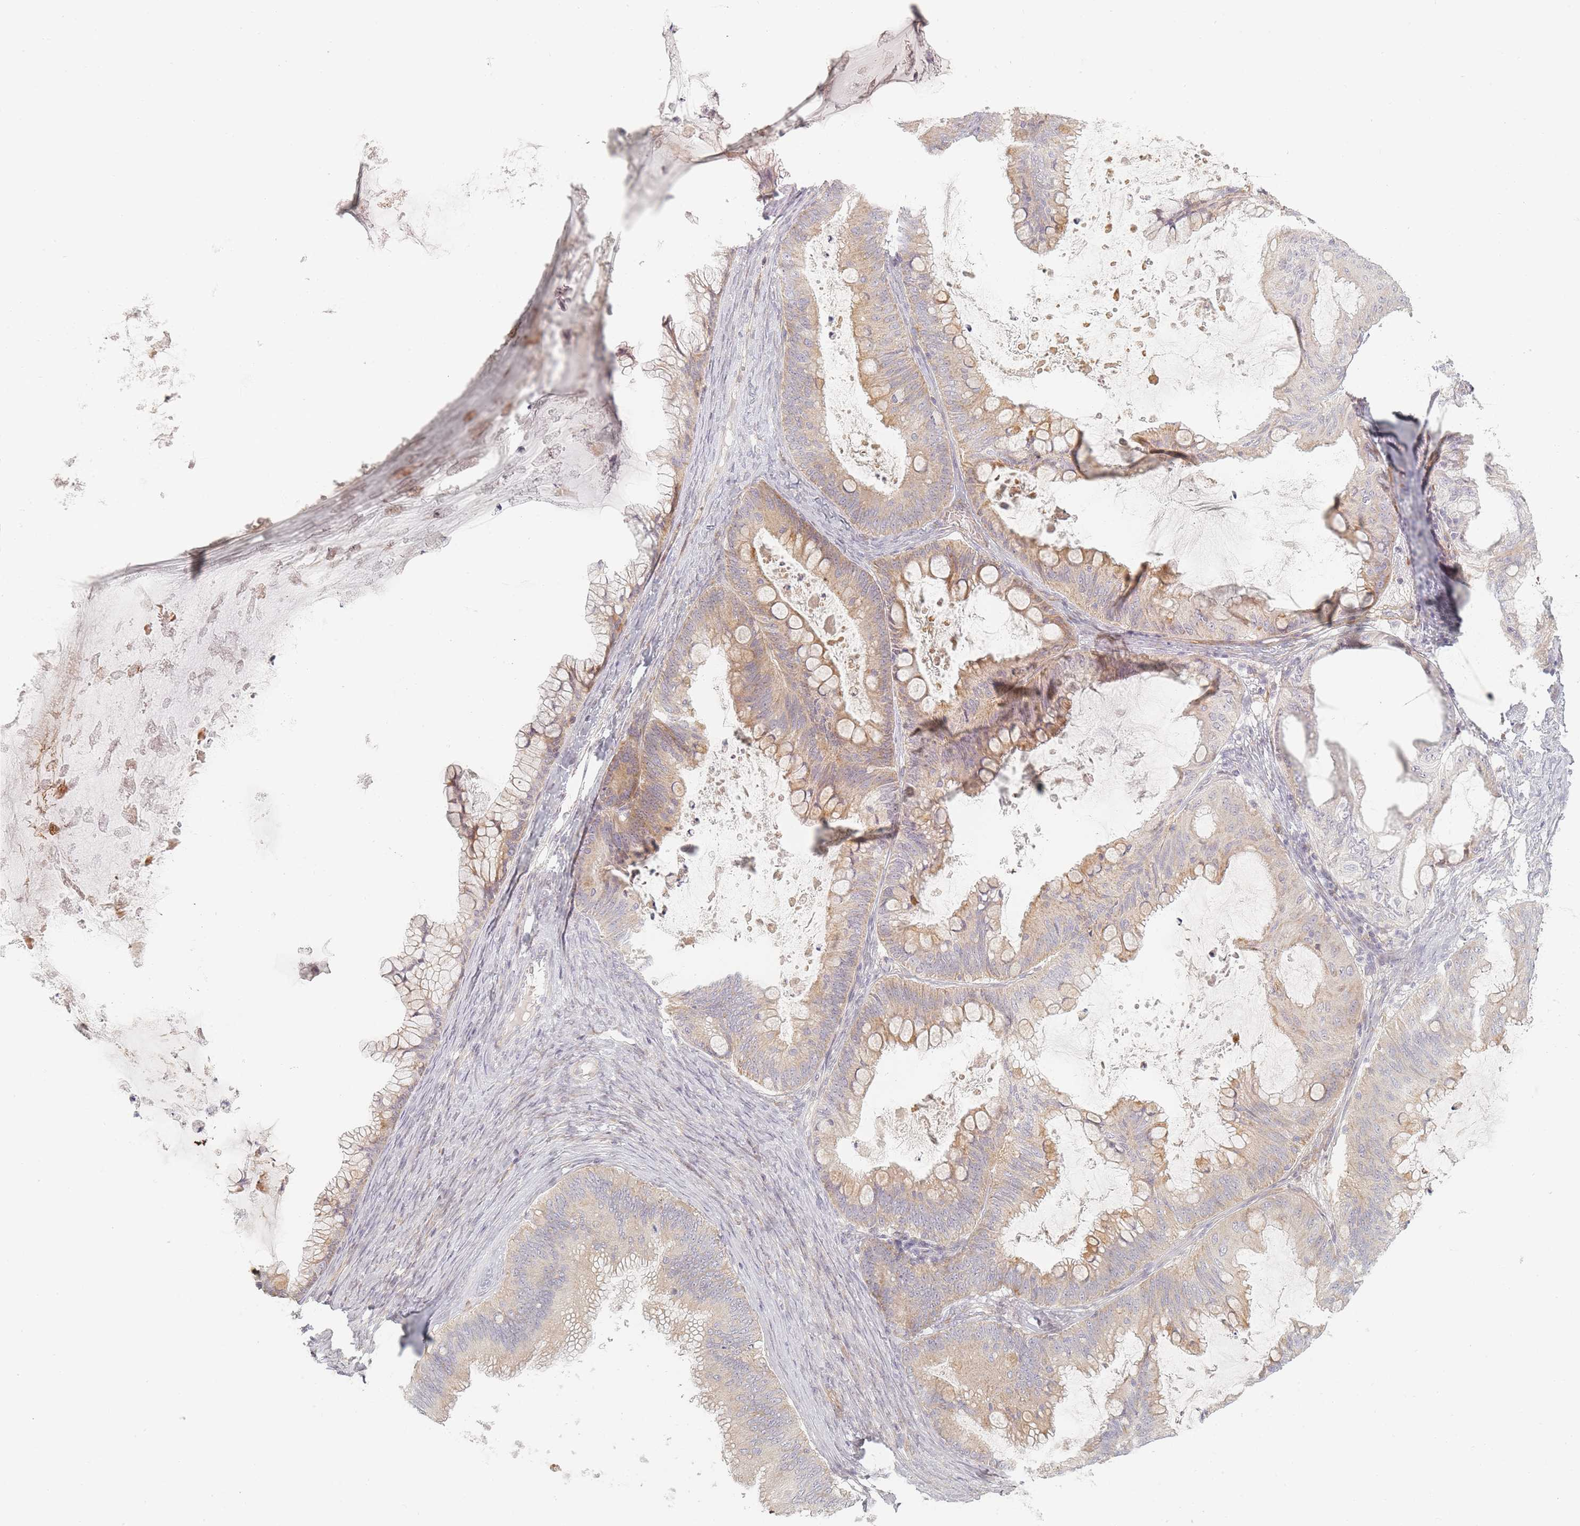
{"staining": {"intensity": "moderate", "quantity": ">75%", "location": "cytoplasmic/membranous"}, "tissue": "ovarian cancer", "cell_type": "Tumor cells", "image_type": "cancer", "snomed": [{"axis": "morphology", "description": "Cystadenocarcinoma, mucinous, NOS"}, {"axis": "topography", "description": "Ovary"}], "caption": "This image reveals ovarian cancer (mucinous cystadenocarcinoma) stained with IHC to label a protein in brown. The cytoplasmic/membranous of tumor cells show moderate positivity for the protein. Nuclei are counter-stained blue.", "gene": "ZKSCAN7", "patient": {"sex": "female", "age": 35}}